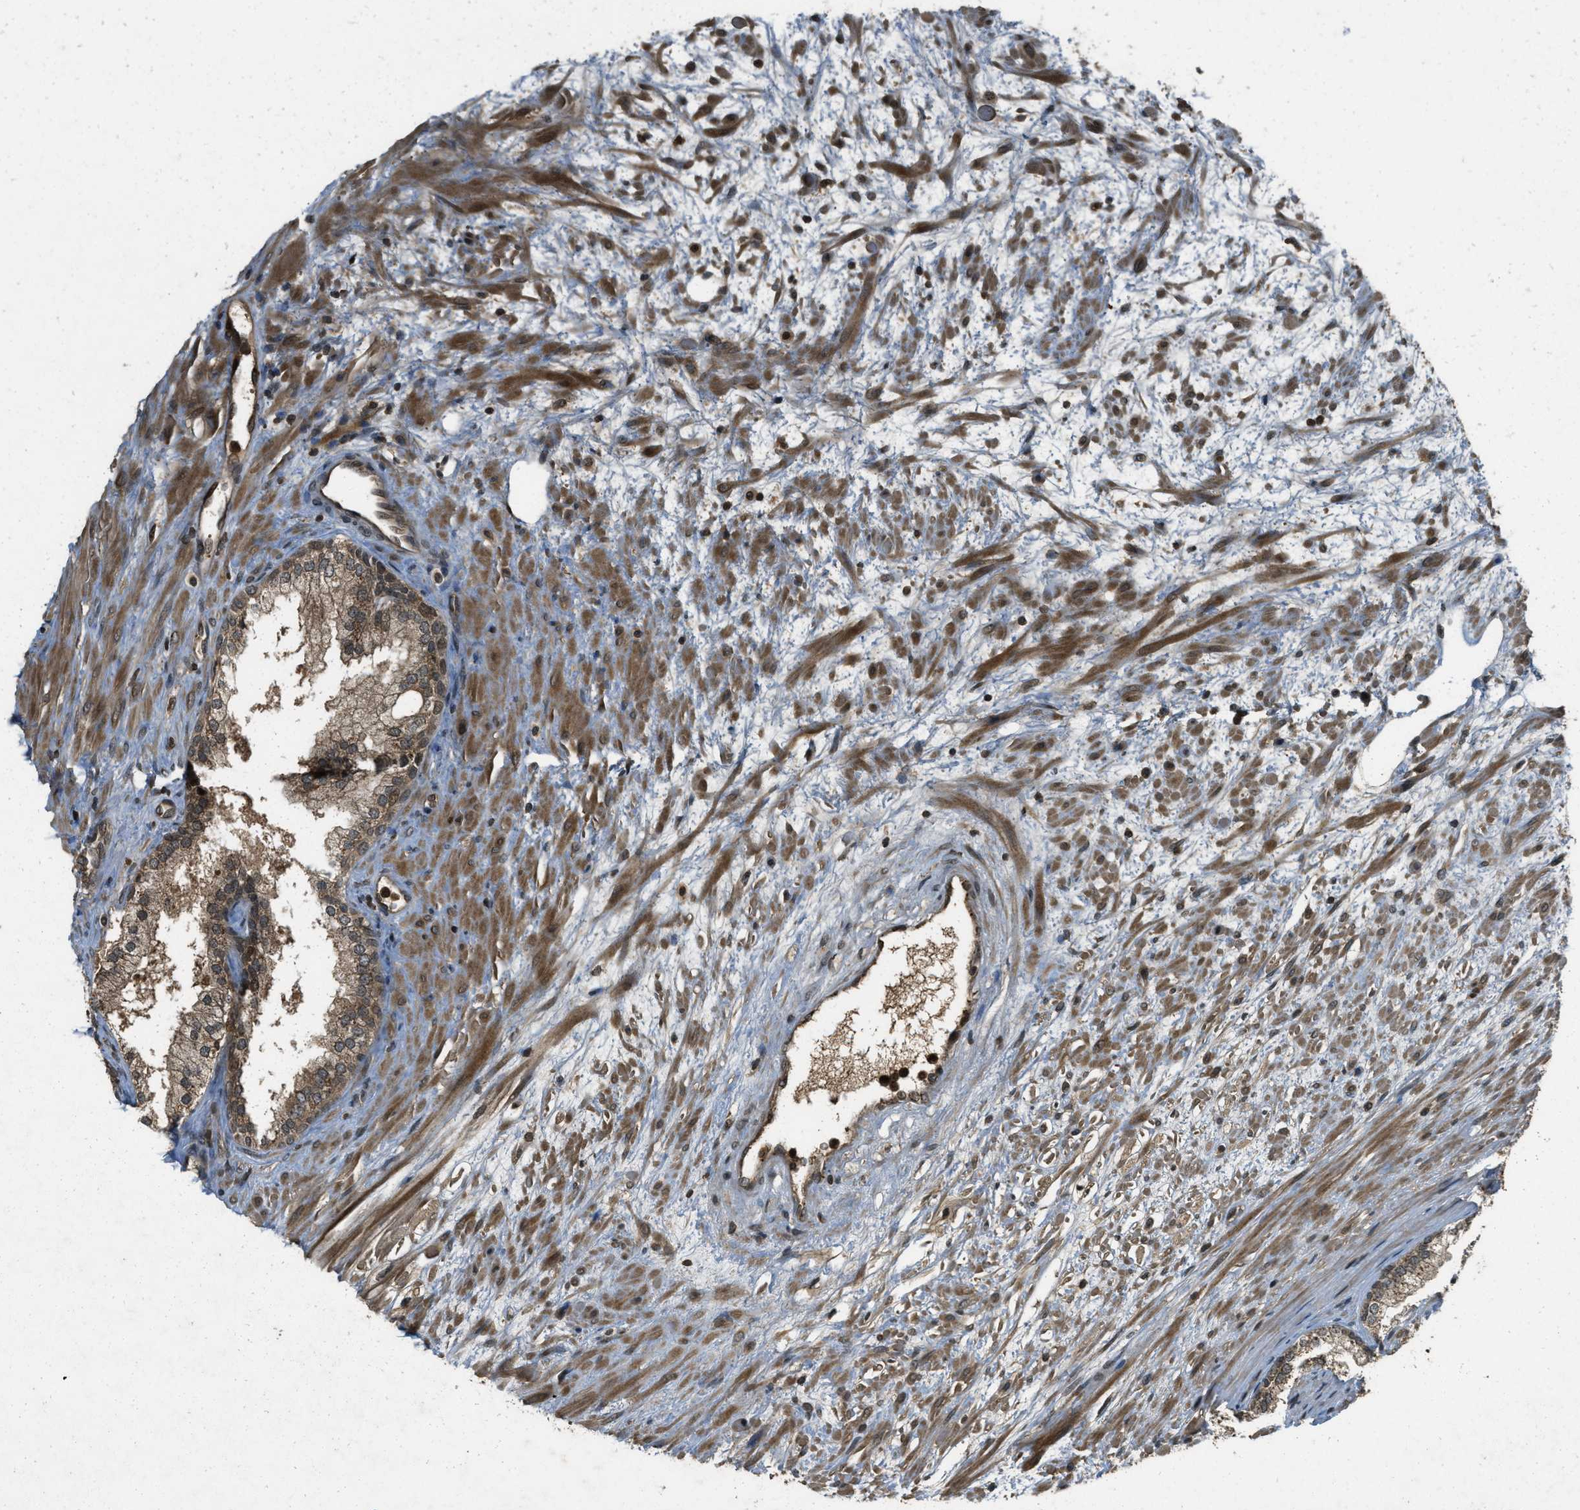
{"staining": {"intensity": "moderate", "quantity": ">75%", "location": "cytoplasmic/membranous"}, "tissue": "prostate", "cell_type": "Glandular cells", "image_type": "normal", "snomed": [{"axis": "morphology", "description": "Normal tissue, NOS"}, {"axis": "topography", "description": "Prostate"}], "caption": "Benign prostate reveals moderate cytoplasmic/membranous staining in approximately >75% of glandular cells, visualized by immunohistochemistry.", "gene": "ATG7", "patient": {"sex": "male", "age": 76}}